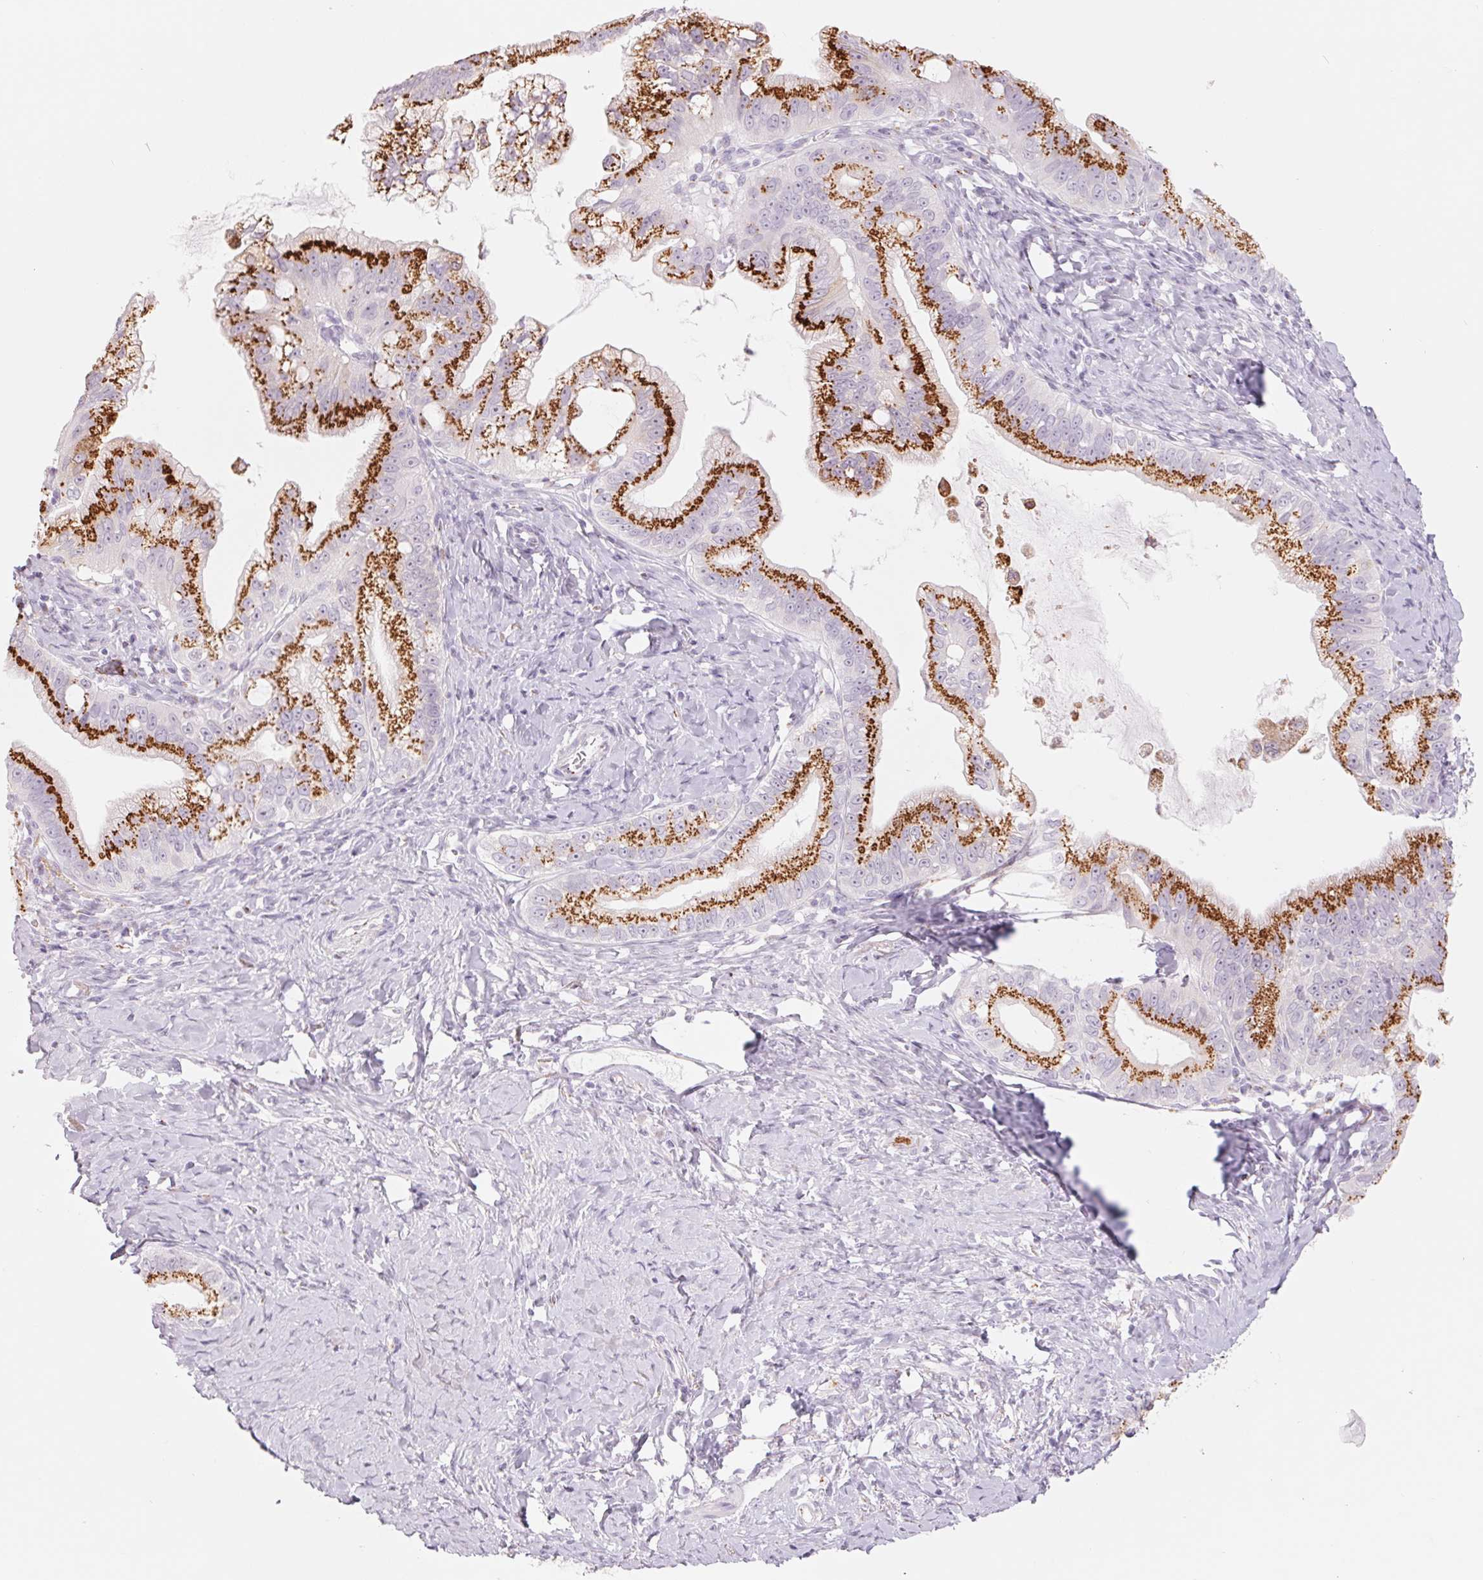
{"staining": {"intensity": "strong", "quantity": ">75%", "location": "cytoplasmic/membranous"}, "tissue": "pancreatic cancer", "cell_type": "Tumor cells", "image_type": "cancer", "snomed": [{"axis": "morphology", "description": "Adenocarcinoma, NOS"}, {"axis": "topography", "description": "Pancreas"}], "caption": "Protein staining of pancreatic cancer tissue exhibits strong cytoplasmic/membranous staining in about >75% of tumor cells.", "gene": "GALNT7", "patient": {"sex": "male", "age": 70}}